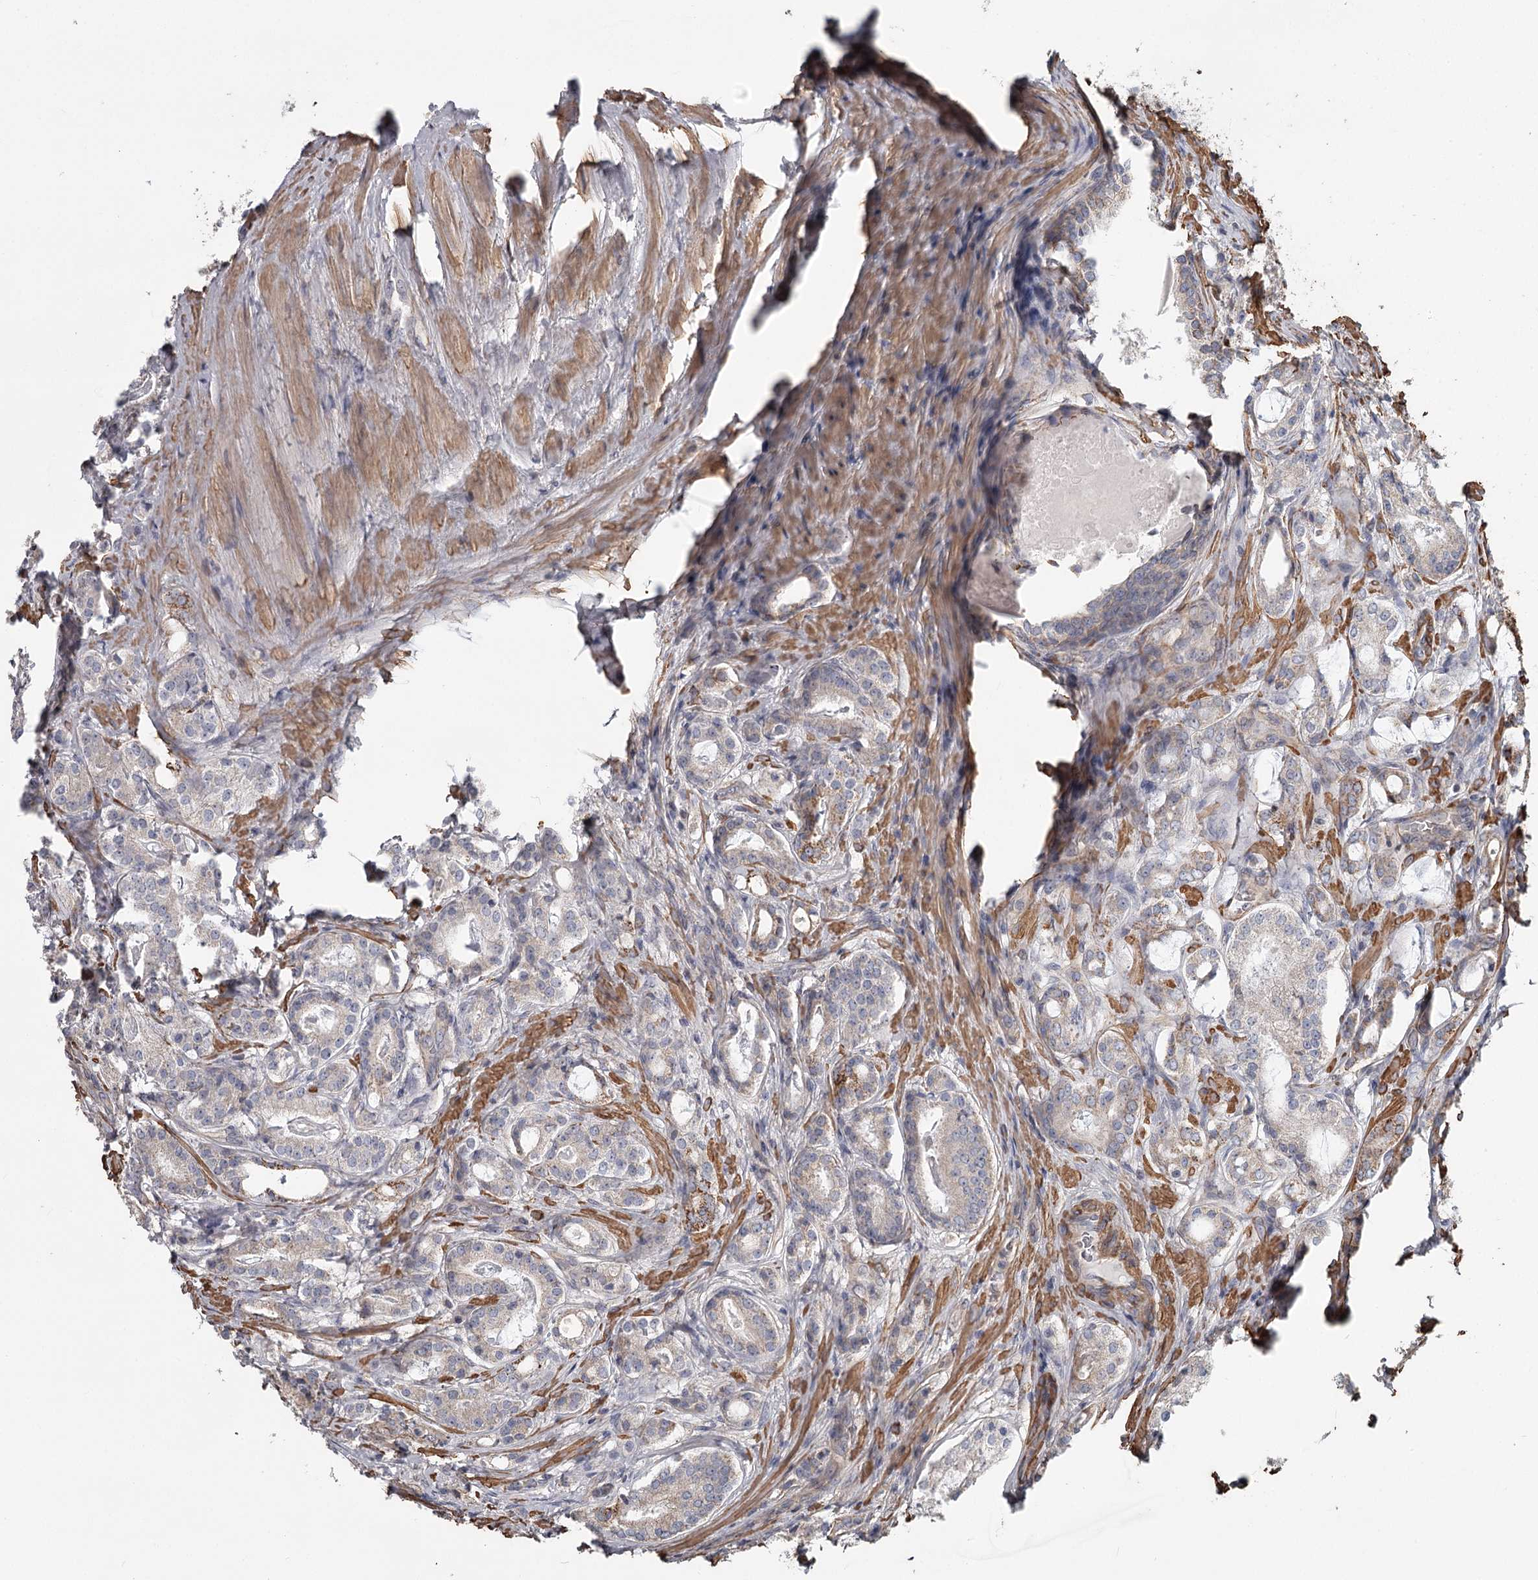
{"staining": {"intensity": "negative", "quantity": "none", "location": "none"}, "tissue": "prostate cancer", "cell_type": "Tumor cells", "image_type": "cancer", "snomed": [{"axis": "morphology", "description": "Adenocarcinoma, High grade"}, {"axis": "topography", "description": "Prostate"}], "caption": "Micrograph shows no protein staining in tumor cells of prostate cancer (high-grade adenocarcinoma) tissue.", "gene": "DHRS9", "patient": {"sex": "male", "age": 63}}